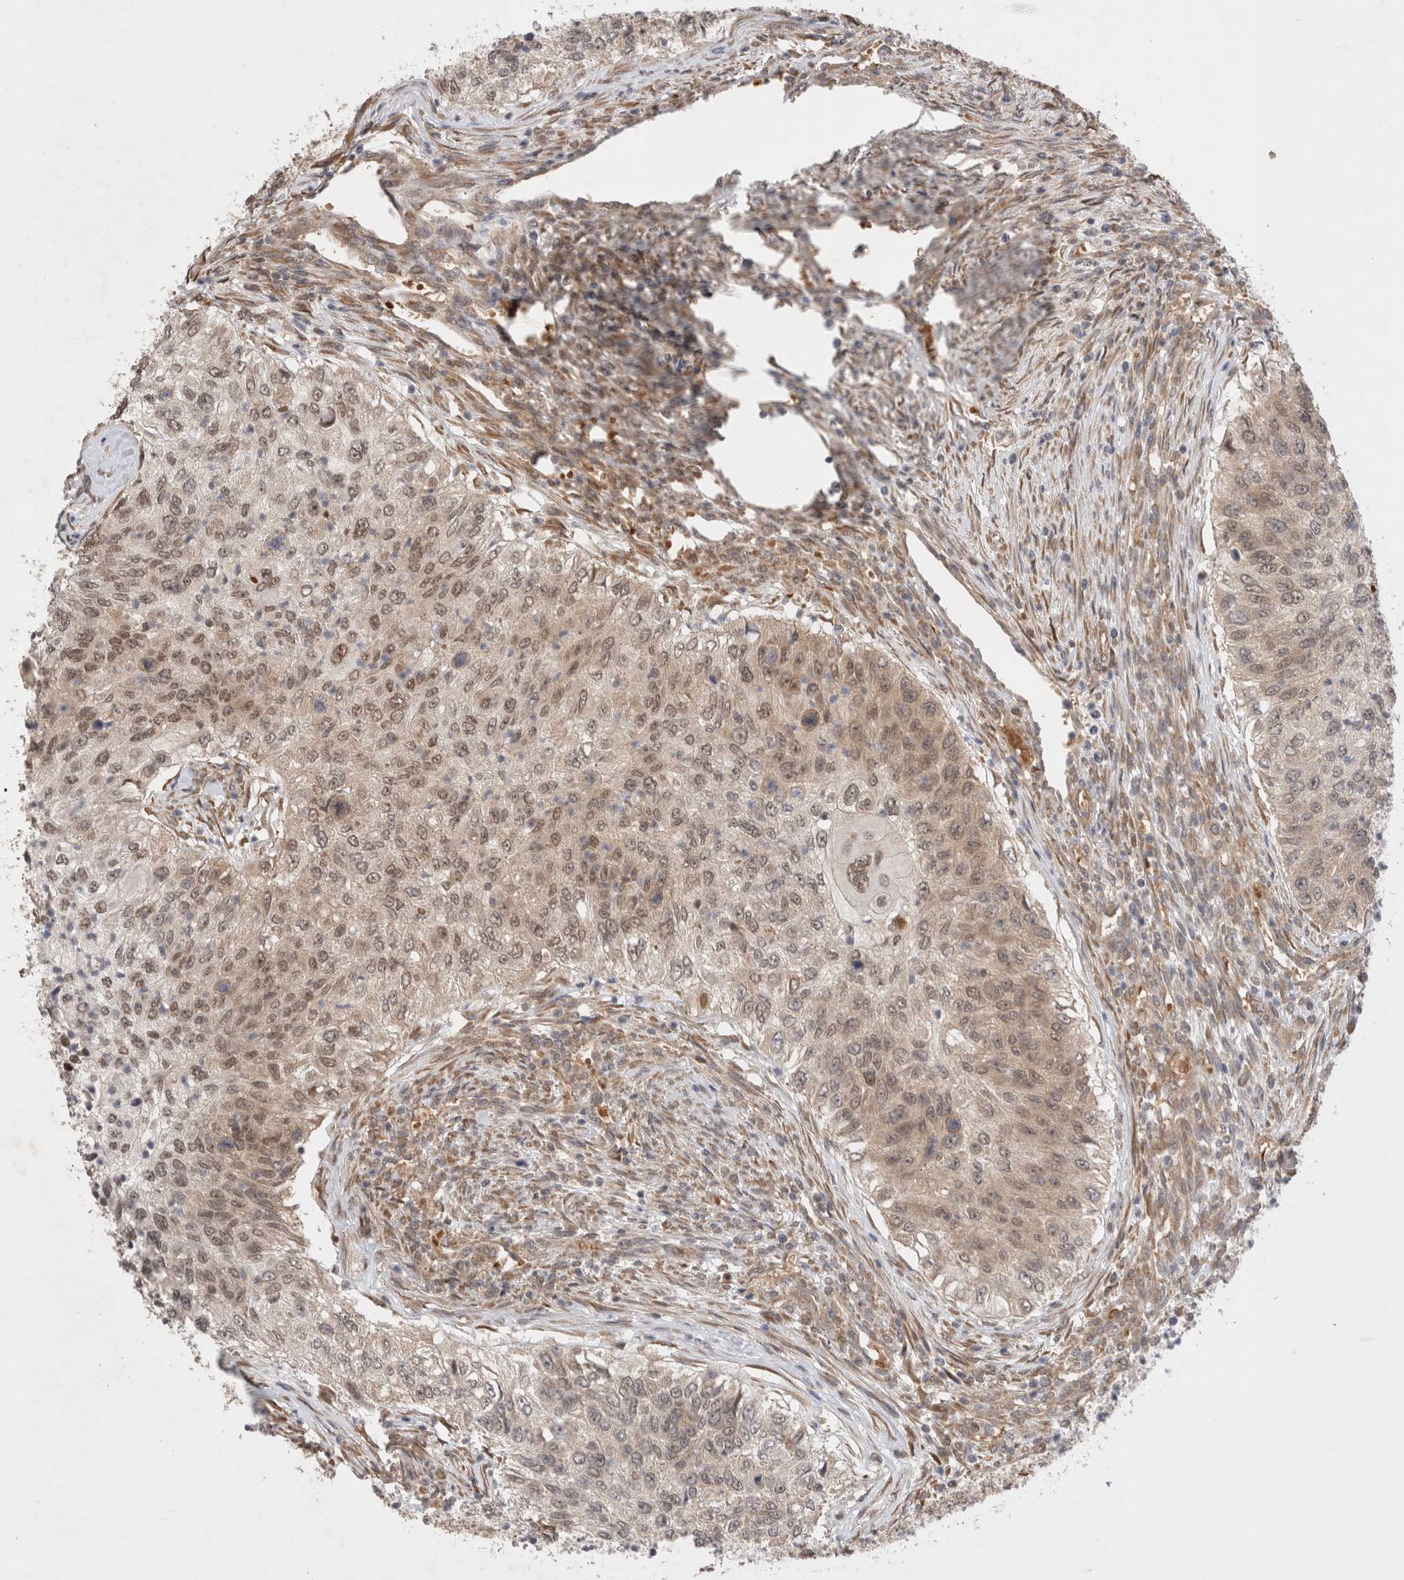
{"staining": {"intensity": "moderate", "quantity": ">75%", "location": "nuclear"}, "tissue": "urothelial cancer", "cell_type": "Tumor cells", "image_type": "cancer", "snomed": [{"axis": "morphology", "description": "Urothelial carcinoma, High grade"}, {"axis": "topography", "description": "Urinary bladder"}], "caption": "This is a photomicrograph of immunohistochemistry staining of urothelial cancer, which shows moderate positivity in the nuclear of tumor cells.", "gene": "EIF3E", "patient": {"sex": "female", "age": 60}}